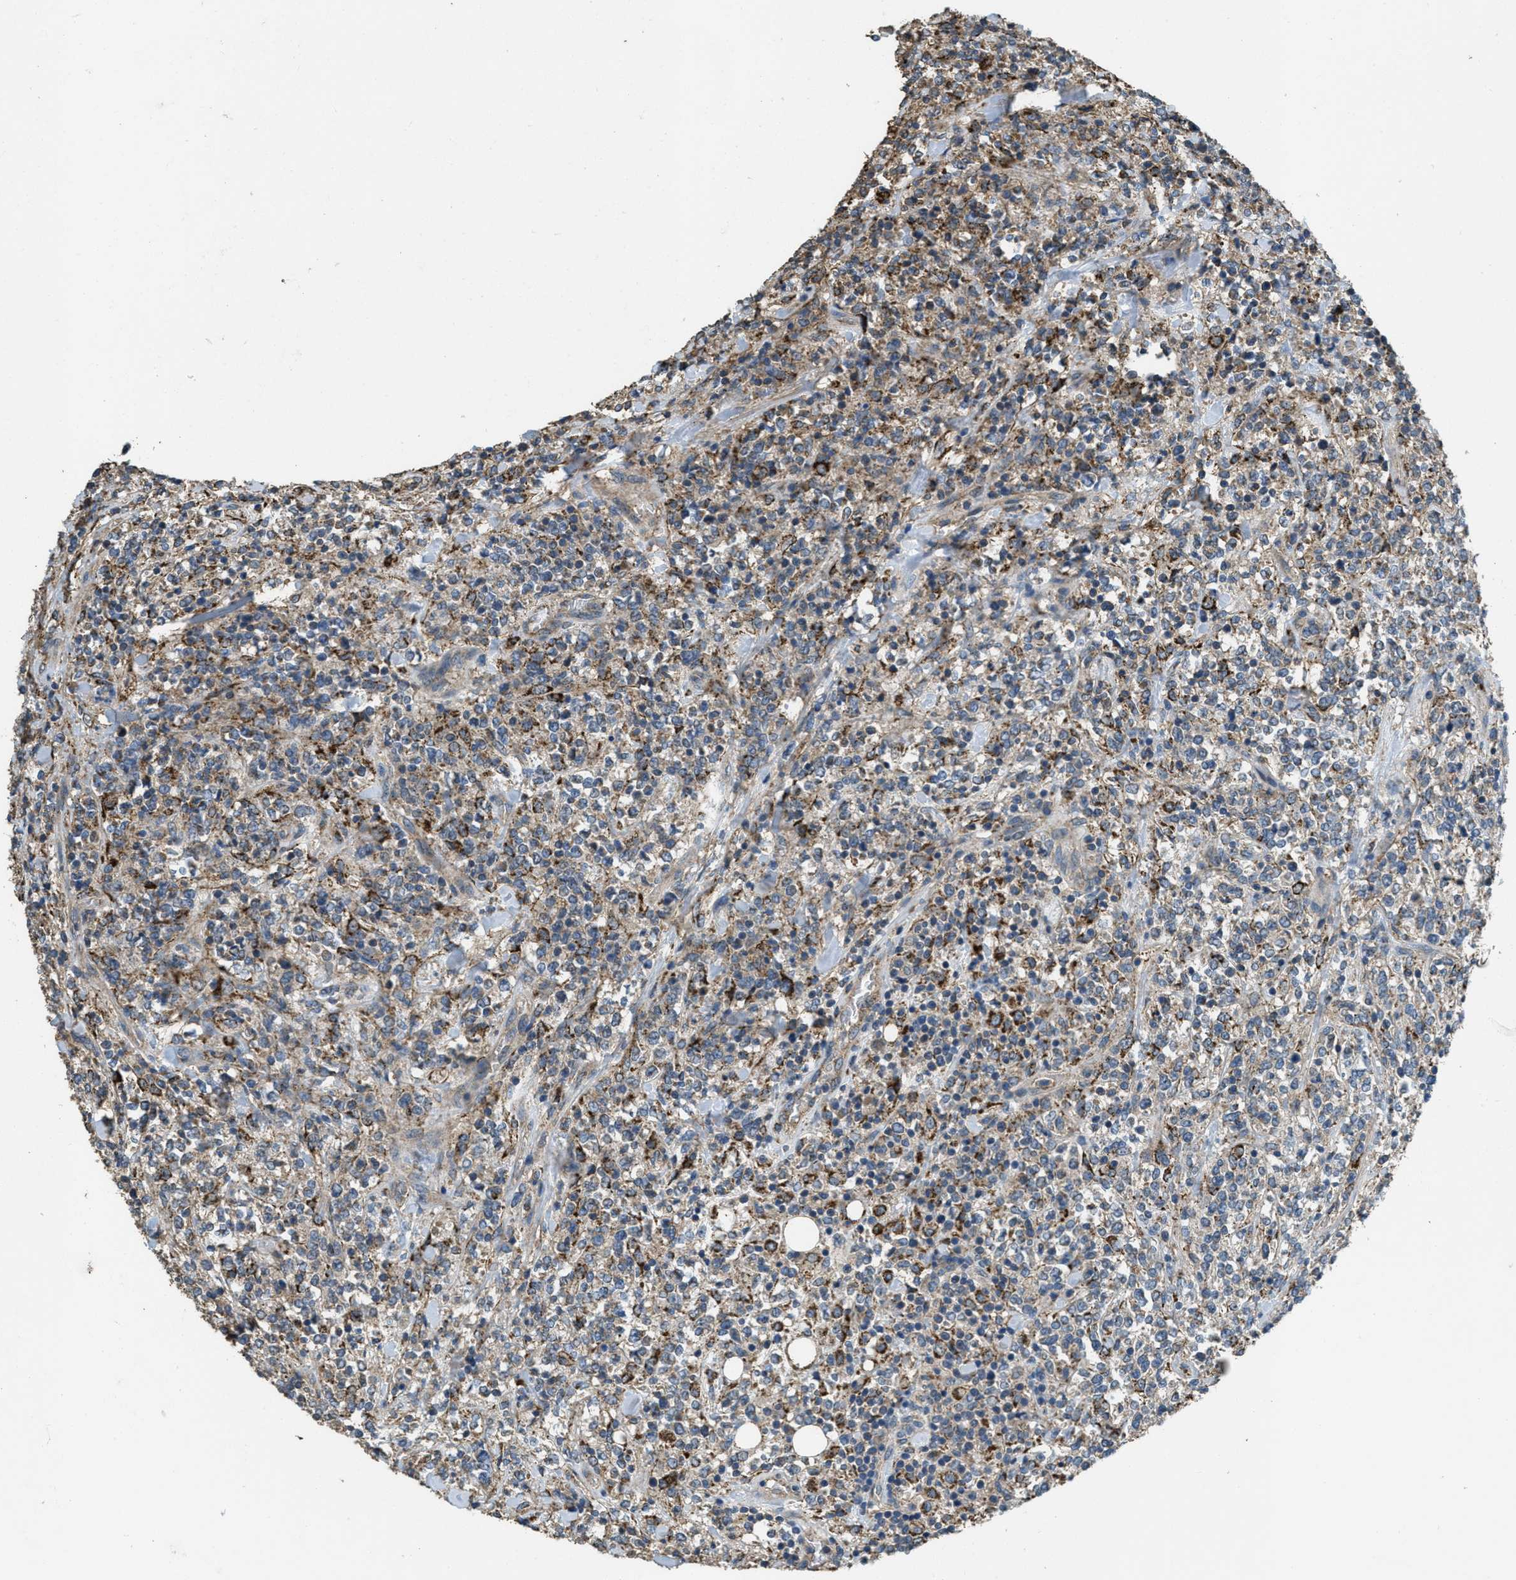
{"staining": {"intensity": "weak", "quantity": "25%-75%", "location": "cytoplasmic/membranous"}, "tissue": "lymphoma", "cell_type": "Tumor cells", "image_type": "cancer", "snomed": [{"axis": "morphology", "description": "Malignant lymphoma, non-Hodgkin's type, High grade"}, {"axis": "topography", "description": "Soft tissue"}], "caption": "Lymphoma was stained to show a protein in brown. There is low levels of weak cytoplasmic/membranous staining in approximately 25%-75% of tumor cells.", "gene": "THBS2", "patient": {"sex": "male", "age": 18}}